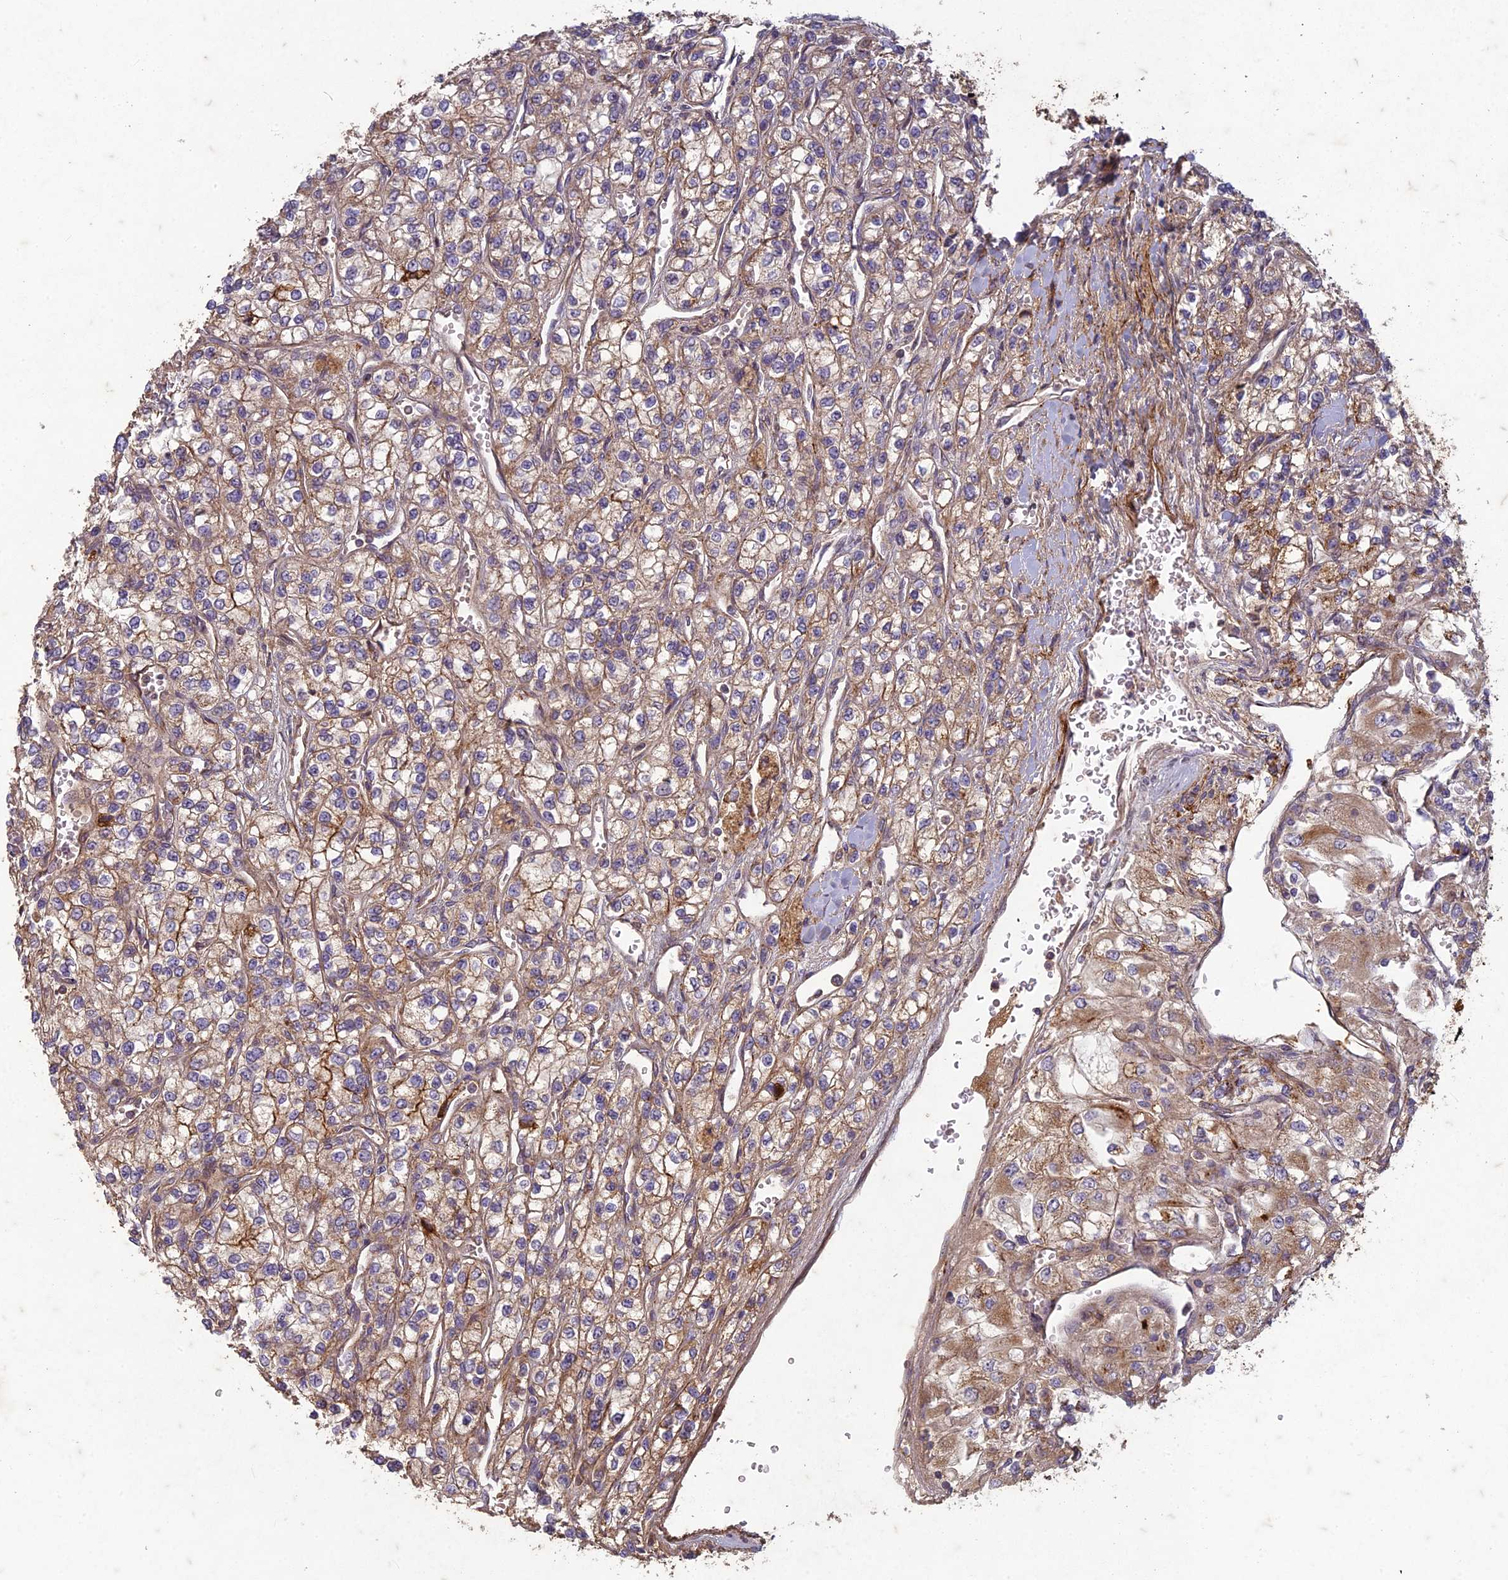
{"staining": {"intensity": "moderate", "quantity": ">75%", "location": "cytoplasmic/membranous"}, "tissue": "renal cancer", "cell_type": "Tumor cells", "image_type": "cancer", "snomed": [{"axis": "morphology", "description": "Adenocarcinoma, NOS"}, {"axis": "topography", "description": "Kidney"}], "caption": "Protein expression analysis of renal cancer demonstrates moderate cytoplasmic/membranous positivity in about >75% of tumor cells. The protein of interest is stained brown, and the nuclei are stained in blue (DAB IHC with brightfield microscopy, high magnification).", "gene": "TCF25", "patient": {"sex": "male", "age": 80}}